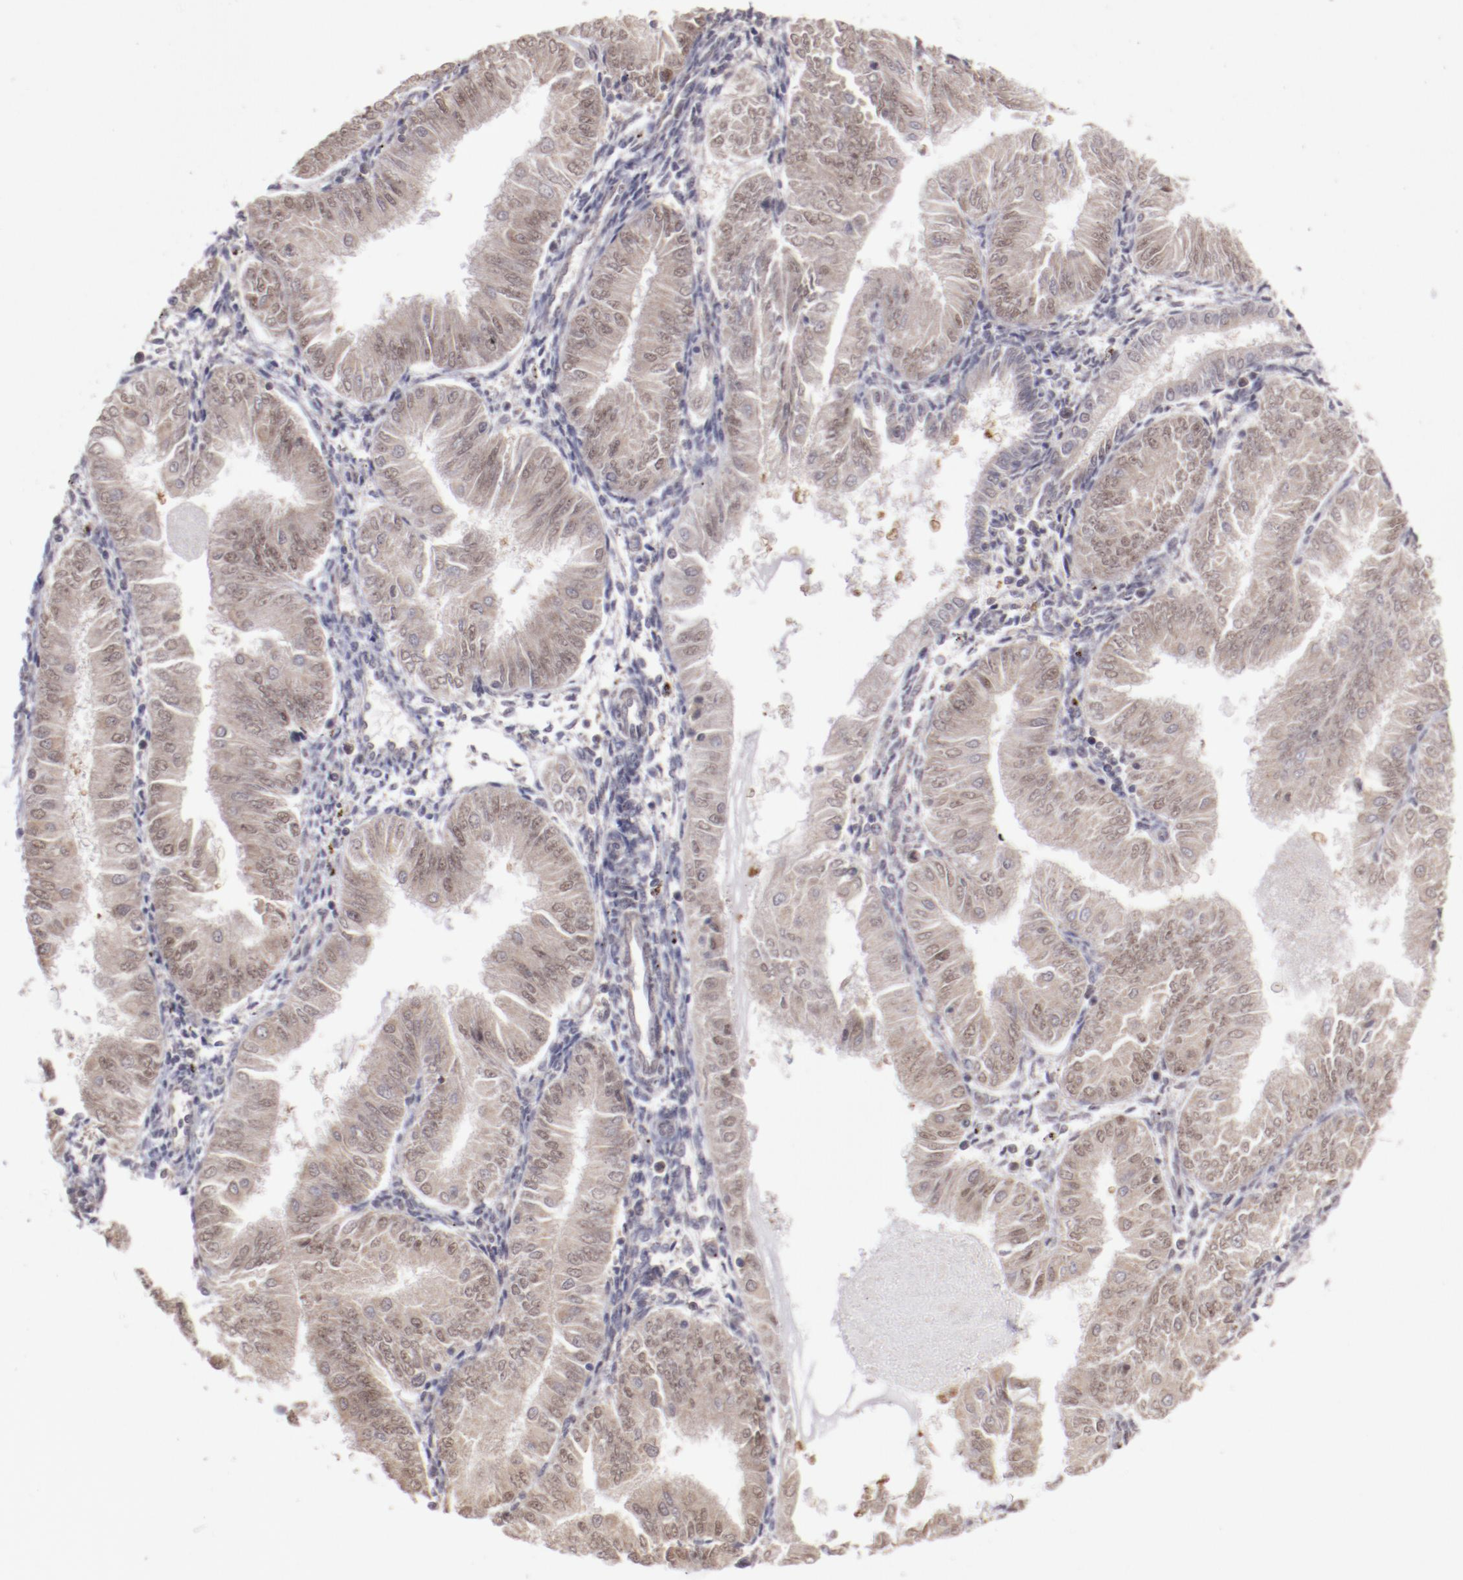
{"staining": {"intensity": "weak", "quantity": ">75%", "location": "cytoplasmic/membranous,nuclear"}, "tissue": "endometrial cancer", "cell_type": "Tumor cells", "image_type": "cancer", "snomed": [{"axis": "morphology", "description": "Adenocarcinoma, NOS"}, {"axis": "topography", "description": "Endometrium"}], "caption": "Weak cytoplasmic/membranous and nuclear protein staining is seen in approximately >75% of tumor cells in adenocarcinoma (endometrial).", "gene": "ARNT", "patient": {"sex": "female", "age": 53}}